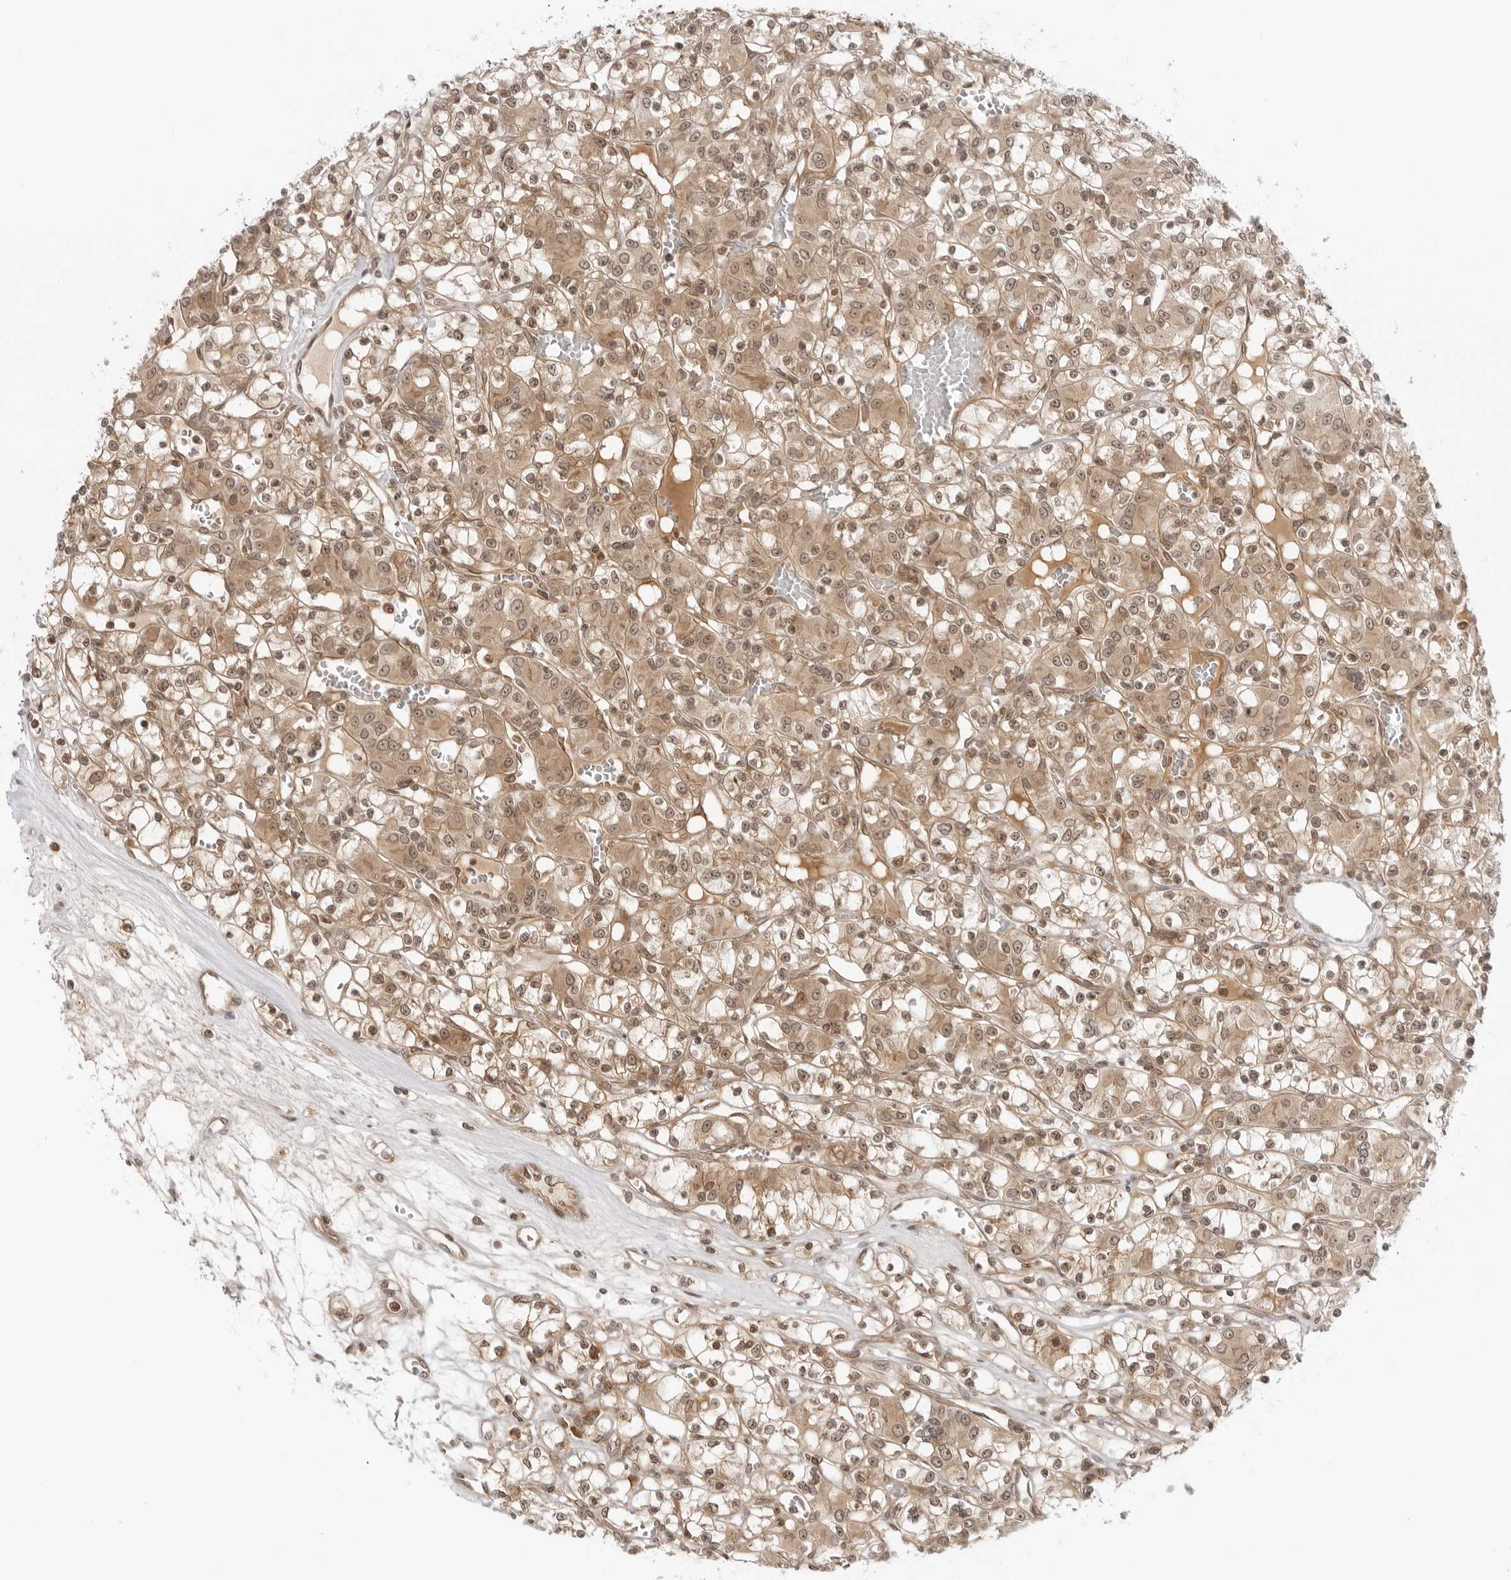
{"staining": {"intensity": "moderate", "quantity": "25%-75%", "location": "cytoplasmic/membranous,nuclear"}, "tissue": "renal cancer", "cell_type": "Tumor cells", "image_type": "cancer", "snomed": [{"axis": "morphology", "description": "Adenocarcinoma, NOS"}, {"axis": "topography", "description": "Kidney"}], "caption": "Immunohistochemistry (DAB) staining of human renal adenocarcinoma demonstrates moderate cytoplasmic/membranous and nuclear protein expression in about 25%-75% of tumor cells. (brown staining indicates protein expression, while blue staining denotes nuclei).", "gene": "PRRC2C", "patient": {"sex": "female", "age": 59}}